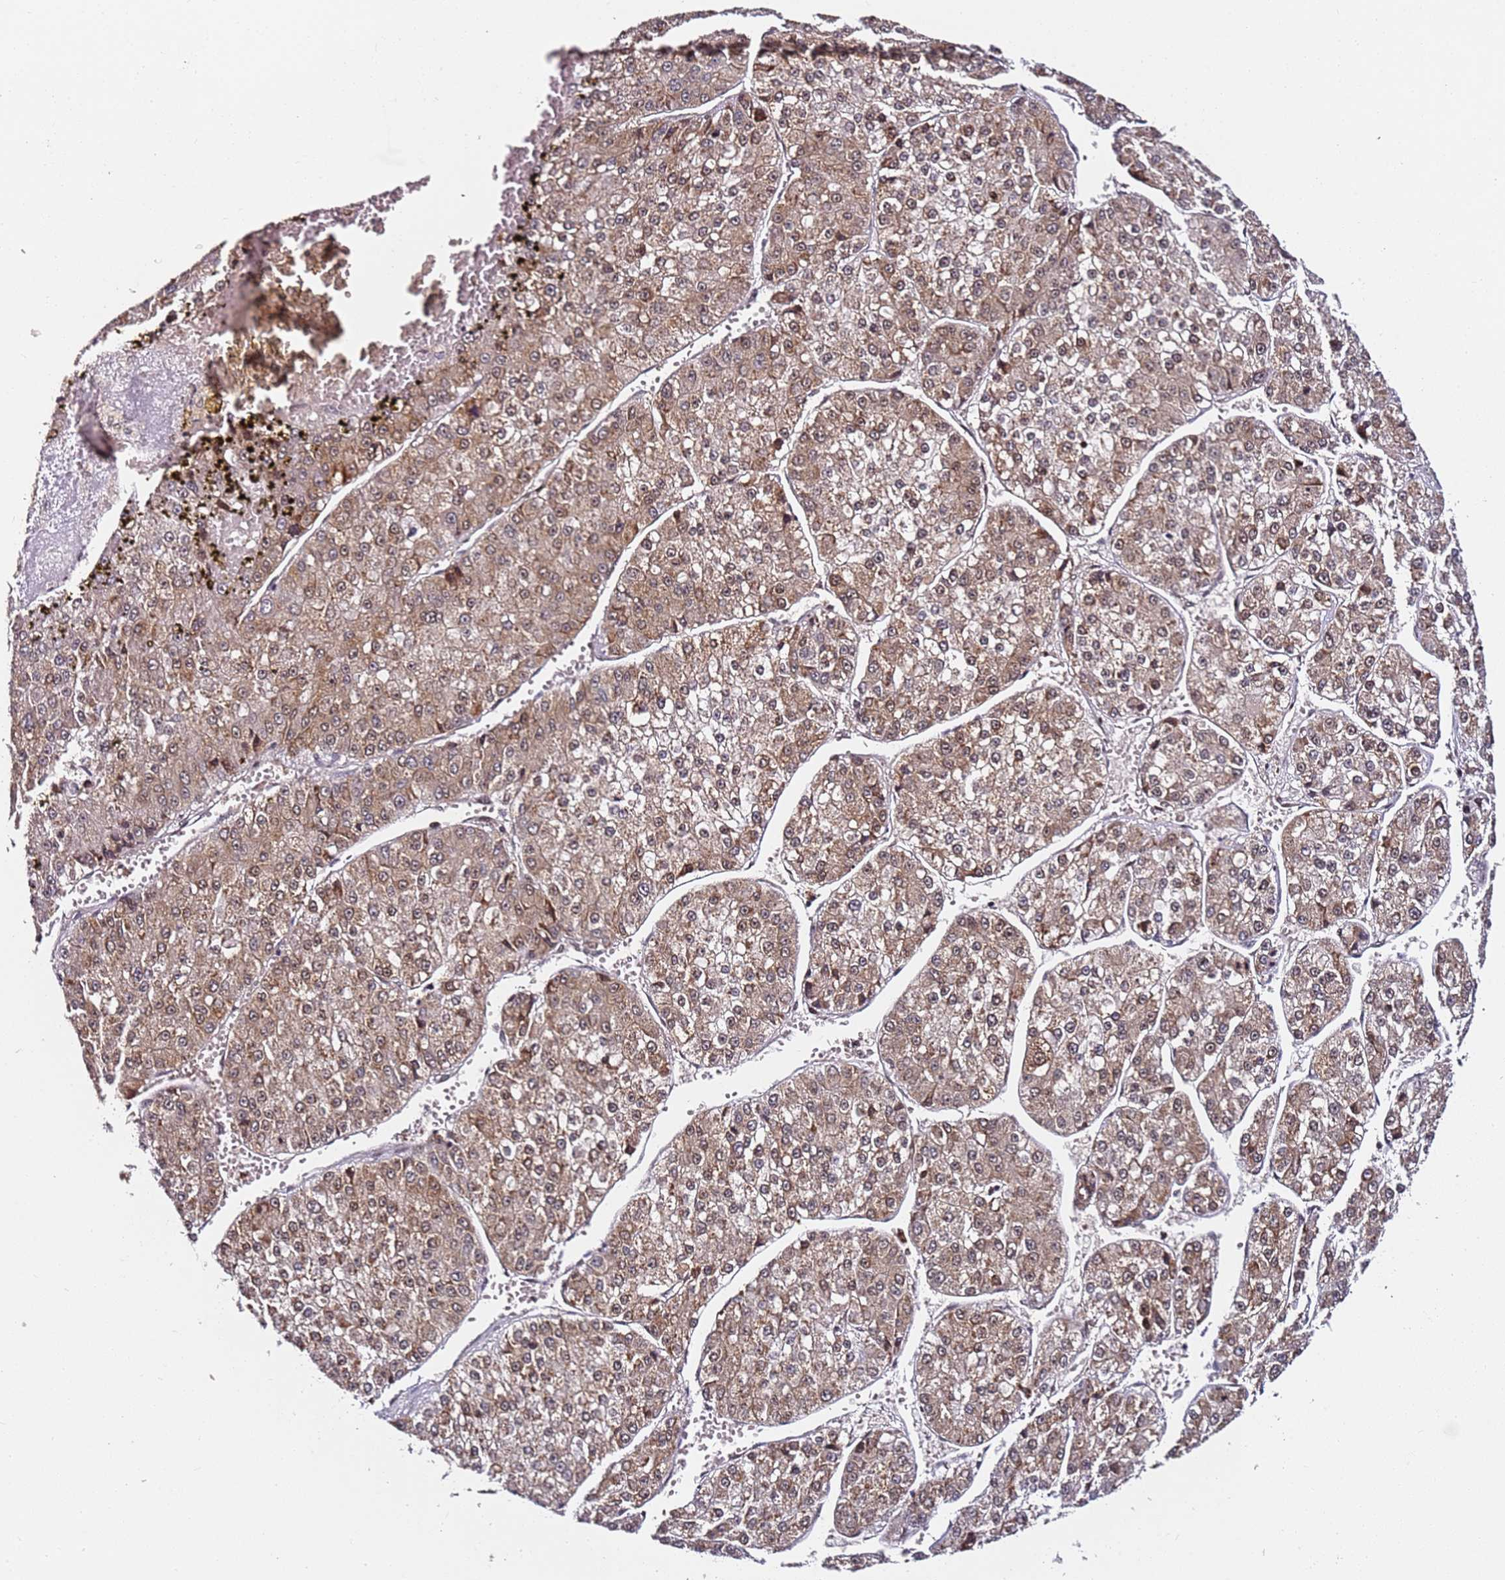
{"staining": {"intensity": "weak", "quantity": "25%-75%", "location": "nuclear"}, "tissue": "liver cancer", "cell_type": "Tumor cells", "image_type": "cancer", "snomed": [{"axis": "morphology", "description": "Carcinoma, Hepatocellular, NOS"}, {"axis": "topography", "description": "Liver"}], "caption": "An image of human liver hepatocellular carcinoma stained for a protein reveals weak nuclear brown staining in tumor cells.", "gene": "RGS18", "patient": {"sex": "female", "age": 73}}